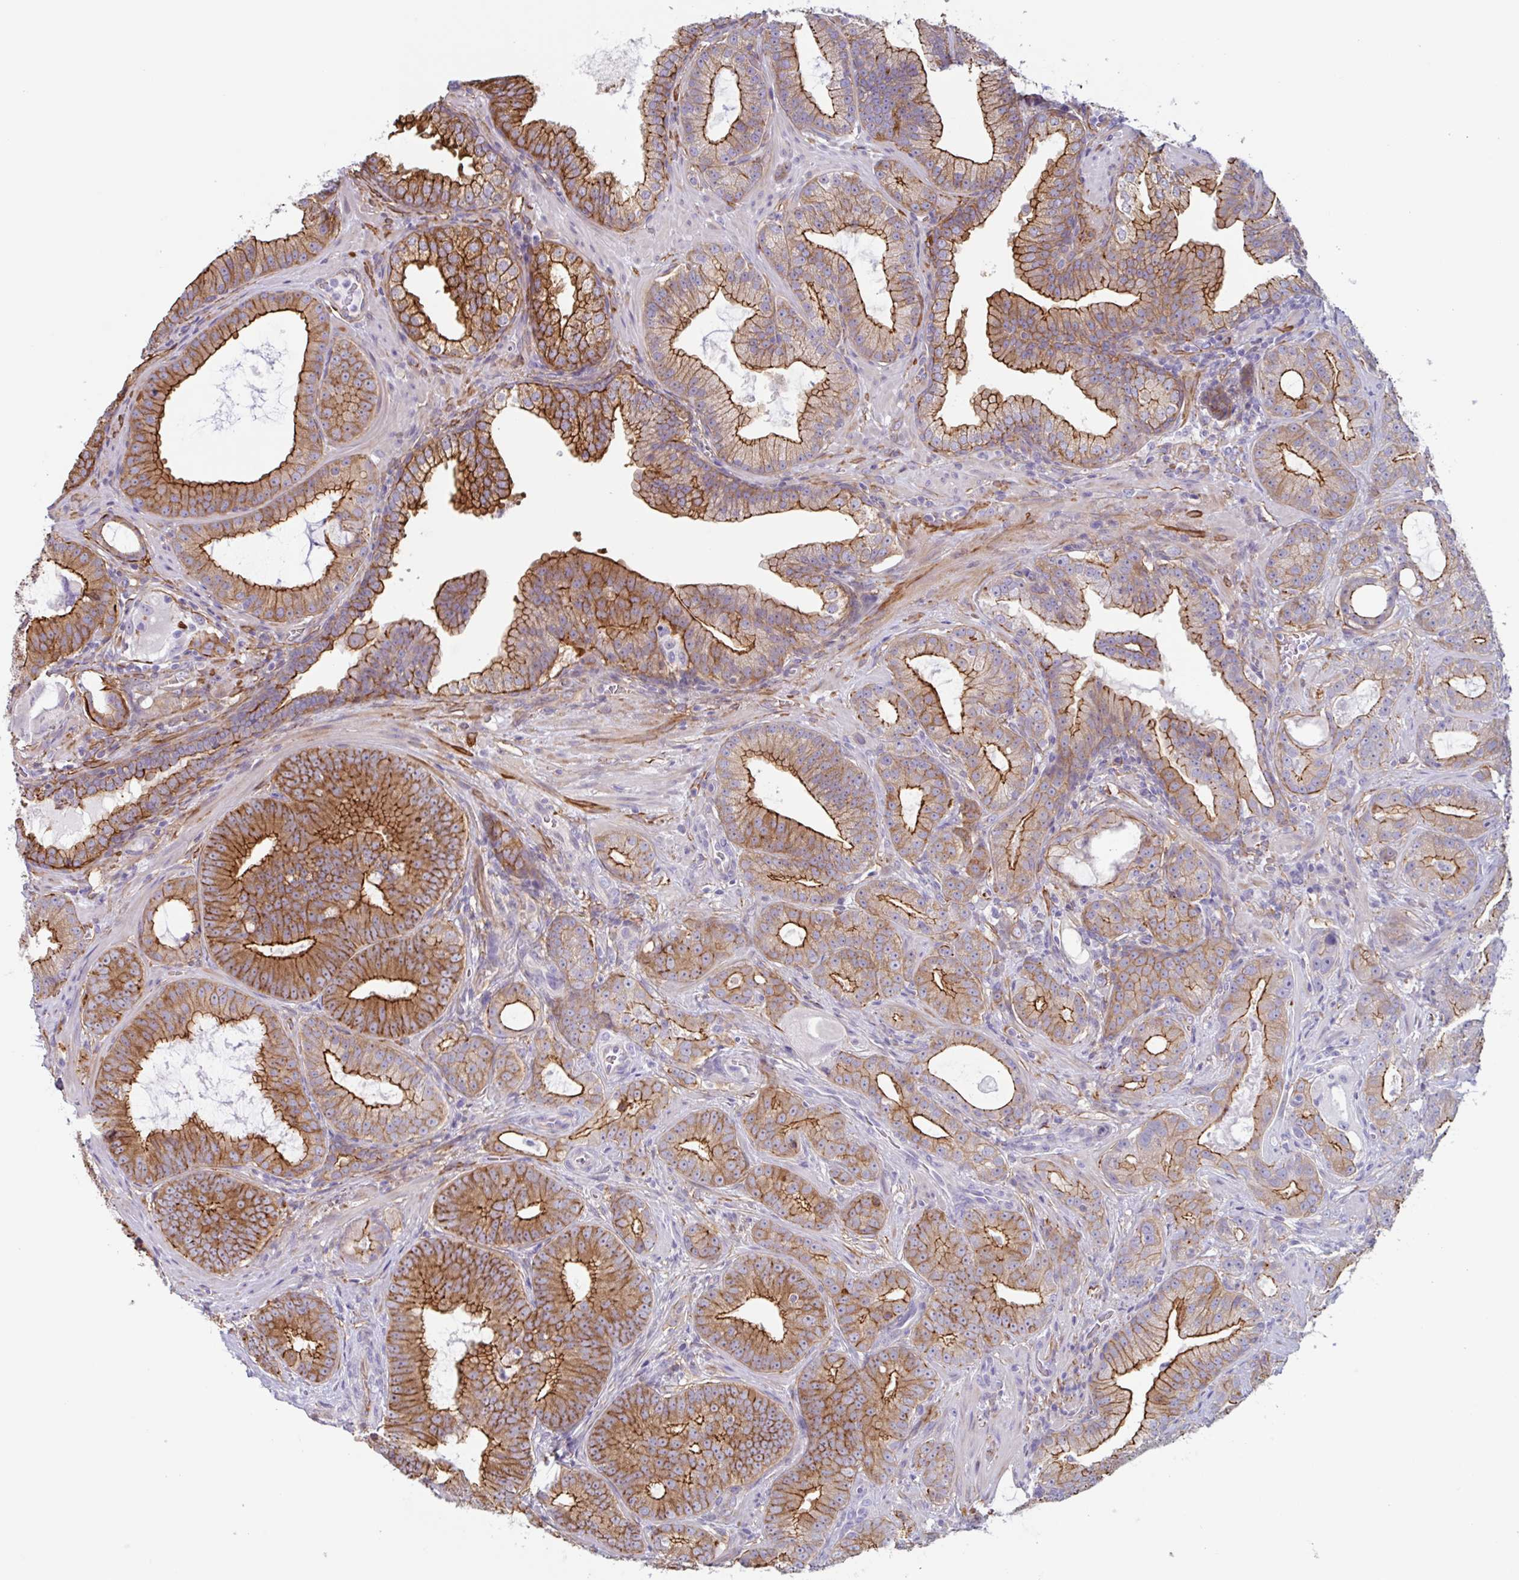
{"staining": {"intensity": "strong", "quantity": "25%-75%", "location": "cytoplasmic/membranous"}, "tissue": "prostate cancer", "cell_type": "Tumor cells", "image_type": "cancer", "snomed": [{"axis": "morphology", "description": "Adenocarcinoma, High grade"}, {"axis": "topography", "description": "Prostate"}], "caption": "Immunohistochemical staining of human prostate cancer (high-grade adenocarcinoma) reveals strong cytoplasmic/membranous protein positivity in about 25%-75% of tumor cells. (DAB IHC with brightfield microscopy, high magnification).", "gene": "MYH10", "patient": {"sex": "male", "age": 65}}